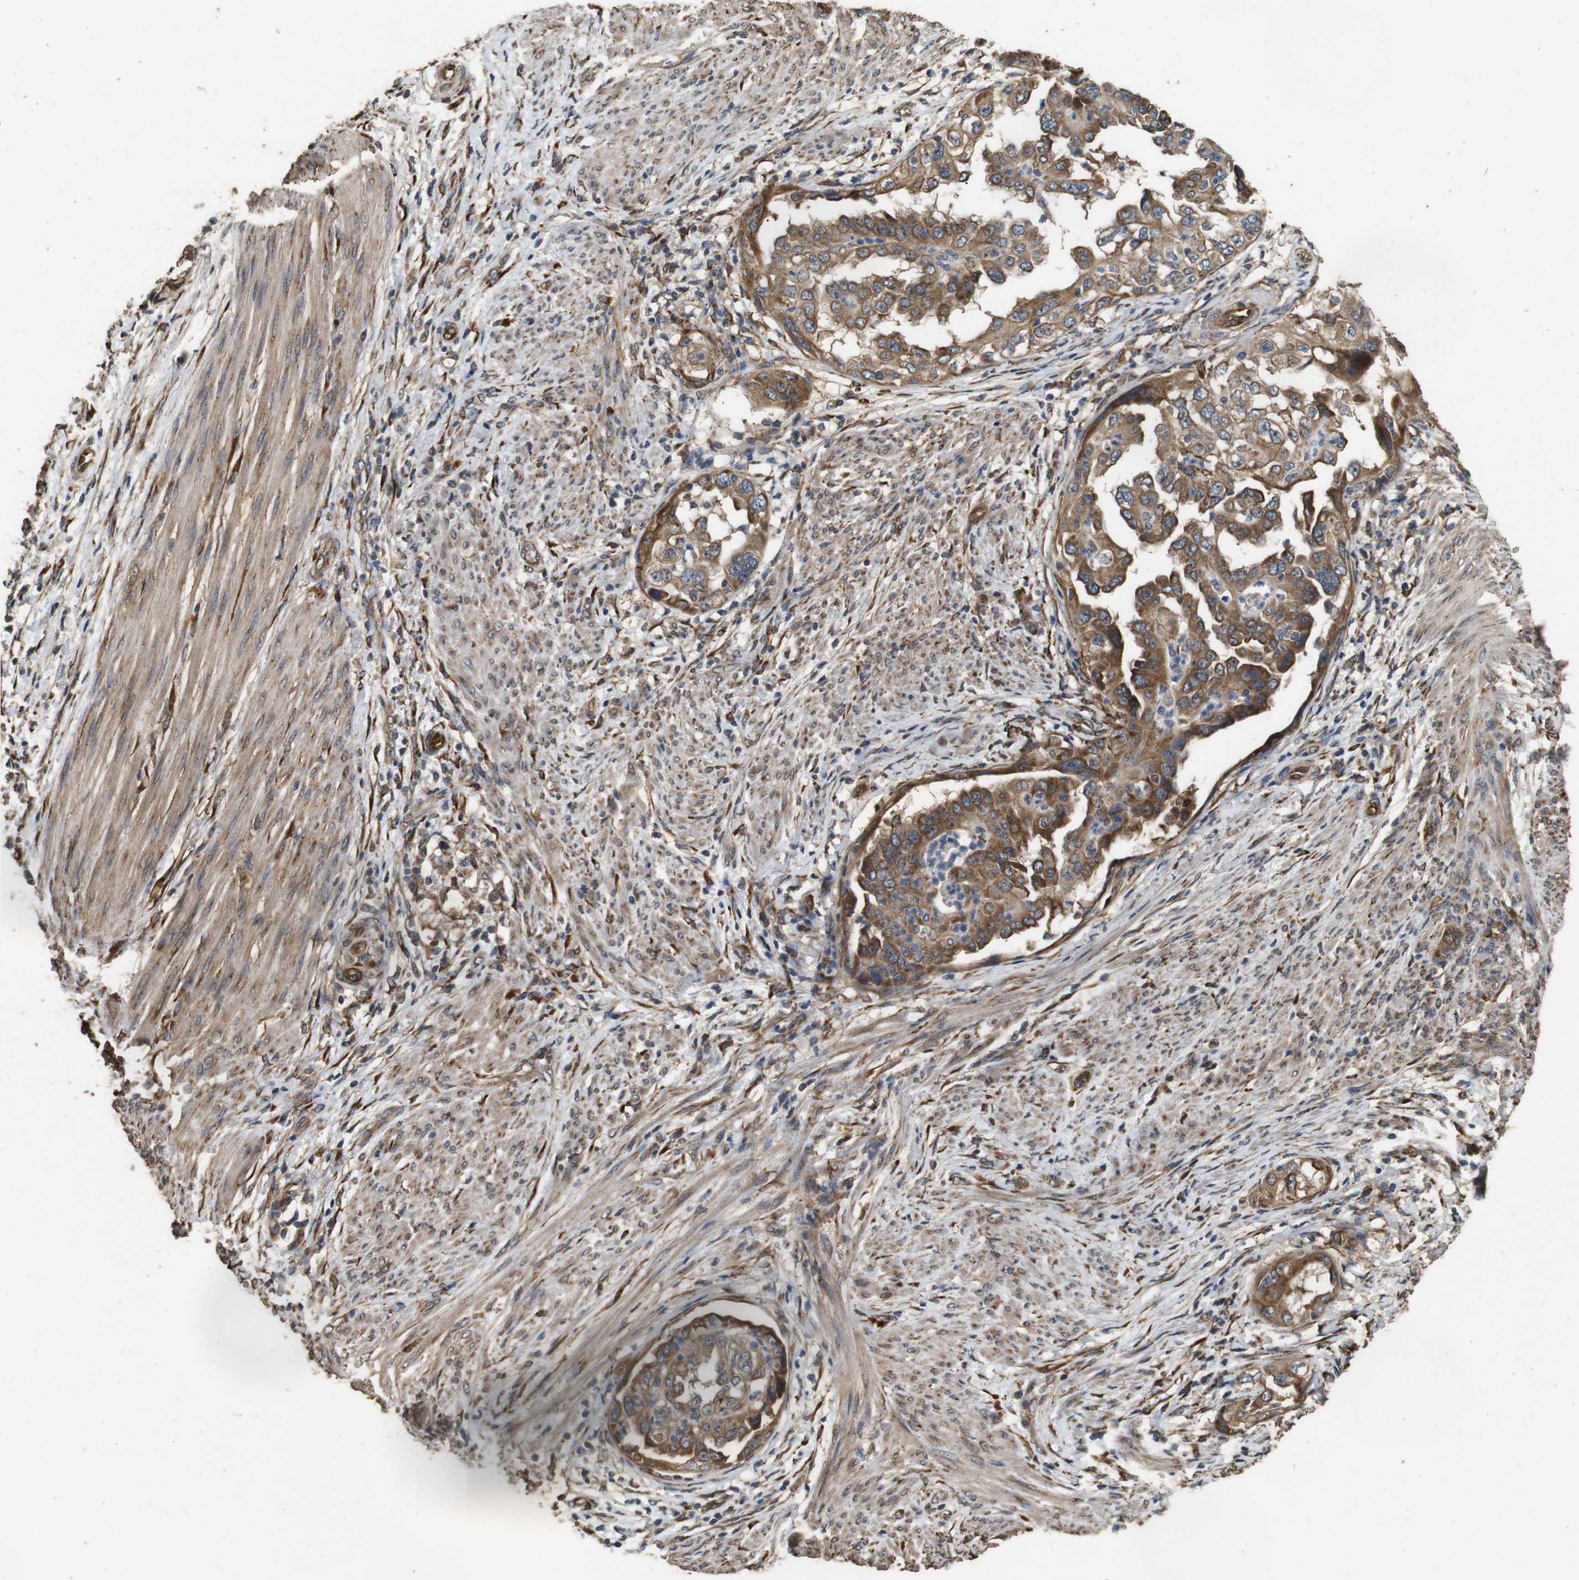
{"staining": {"intensity": "moderate", "quantity": ">75%", "location": "cytoplasmic/membranous"}, "tissue": "endometrial cancer", "cell_type": "Tumor cells", "image_type": "cancer", "snomed": [{"axis": "morphology", "description": "Adenocarcinoma, NOS"}, {"axis": "topography", "description": "Endometrium"}], "caption": "This micrograph demonstrates IHC staining of endometrial cancer (adenocarcinoma), with medium moderate cytoplasmic/membranous positivity in about >75% of tumor cells.", "gene": "CNPY4", "patient": {"sex": "female", "age": 85}}